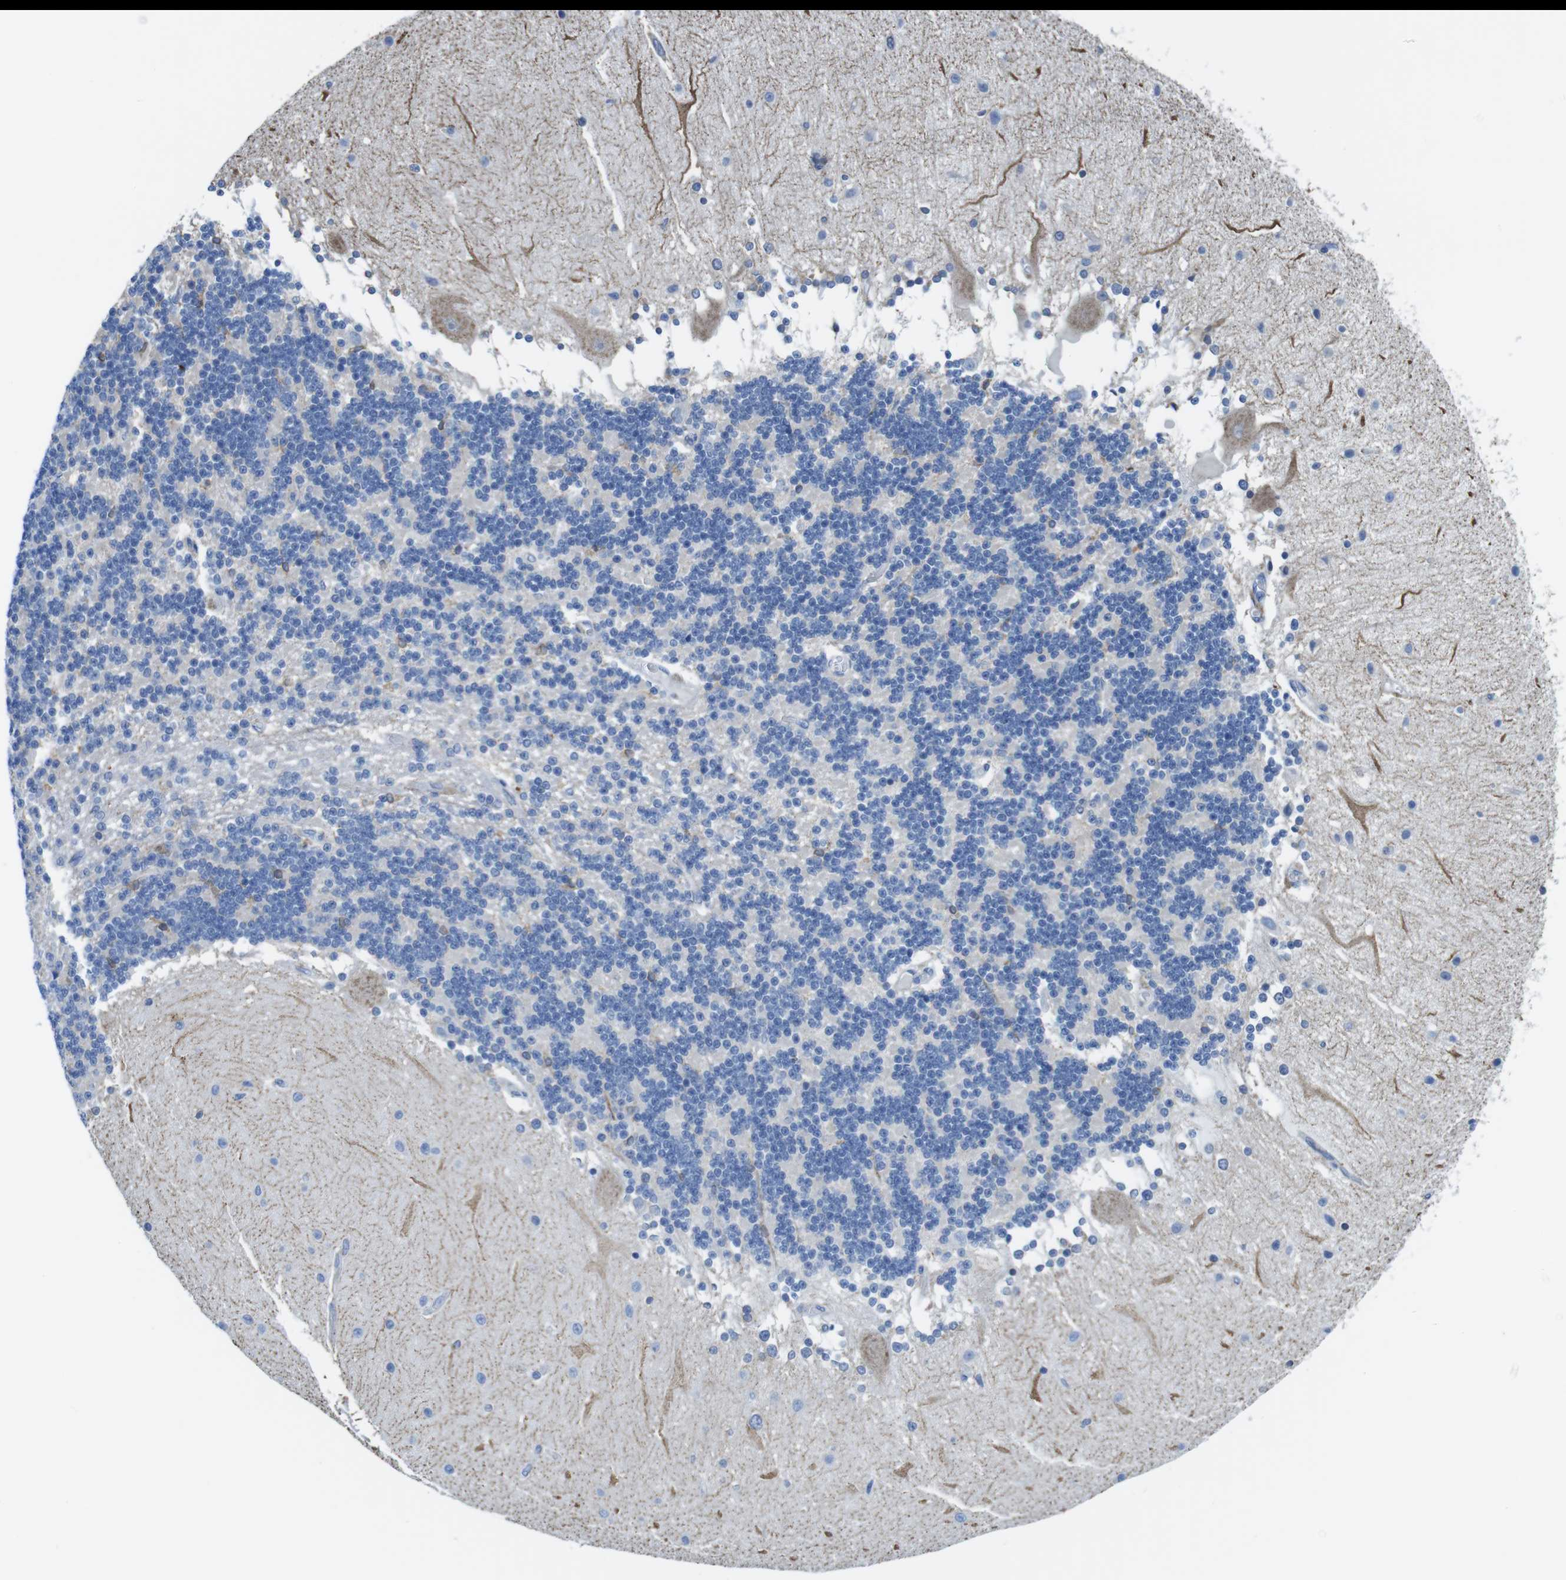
{"staining": {"intensity": "negative", "quantity": "none", "location": "none"}, "tissue": "cerebellum", "cell_type": "Cells in granular layer", "image_type": "normal", "snomed": [{"axis": "morphology", "description": "Normal tissue, NOS"}, {"axis": "topography", "description": "Cerebellum"}], "caption": "Histopathology image shows no protein positivity in cells in granular layer of normal cerebellum.", "gene": "CDH8", "patient": {"sex": "female", "age": 54}}